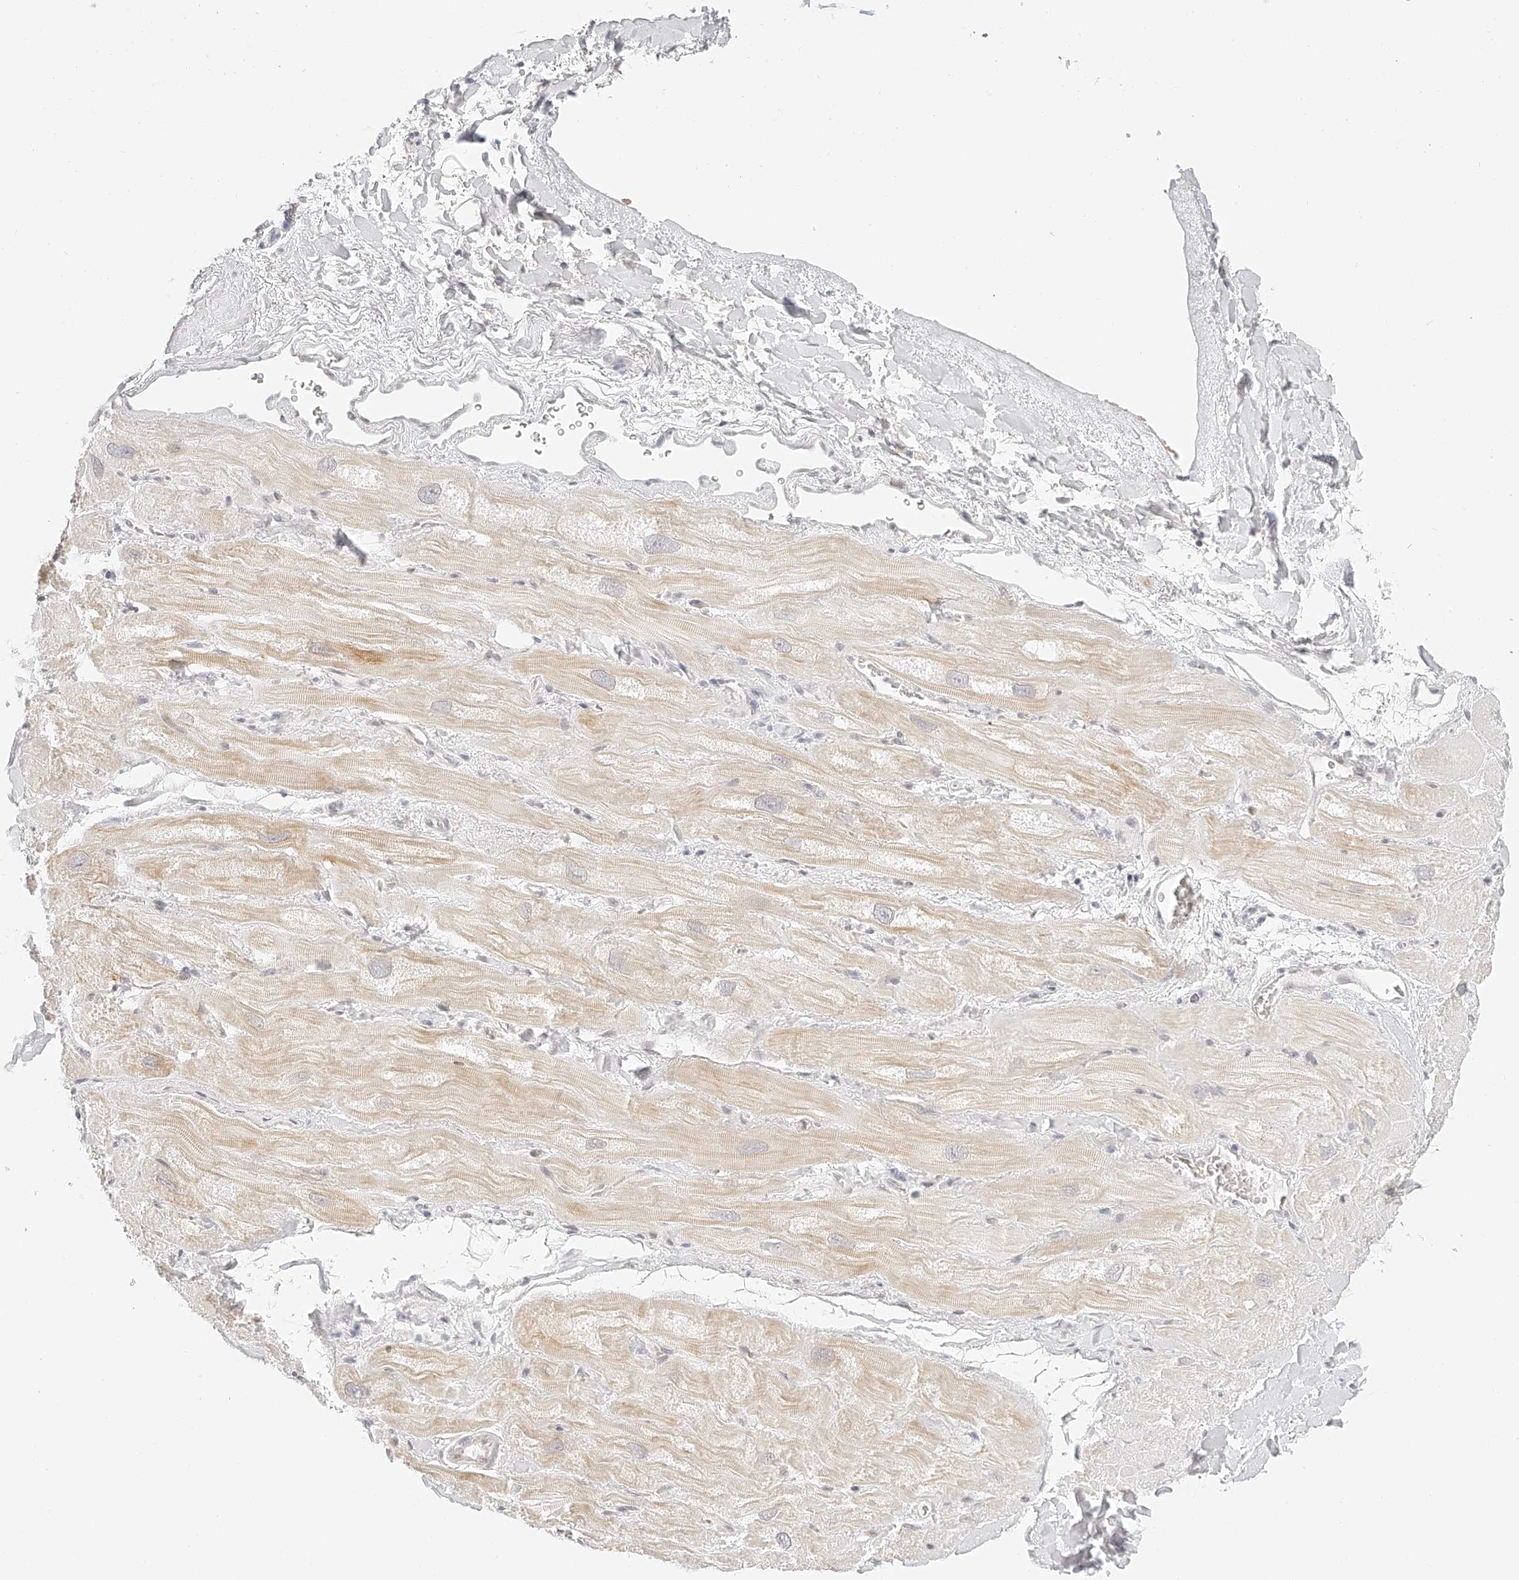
{"staining": {"intensity": "weak", "quantity": "25%-75%", "location": "cytoplasmic/membranous"}, "tissue": "heart muscle", "cell_type": "Cardiomyocytes", "image_type": "normal", "snomed": [{"axis": "morphology", "description": "Normal tissue, NOS"}, {"axis": "topography", "description": "Heart"}], "caption": "Immunohistochemistry (DAB (3,3'-diaminobenzidine)) staining of benign heart muscle displays weak cytoplasmic/membranous protein staining in about 25%-75% of cardiomyocytes. The staining was performed using DAB to visualize the protein expression in brown, while the nuclei were stained in blue with hematoxylin (Magnification: 20x).", "gene": "ZFP69", "patient": {"sex": "male", "age": 49}}